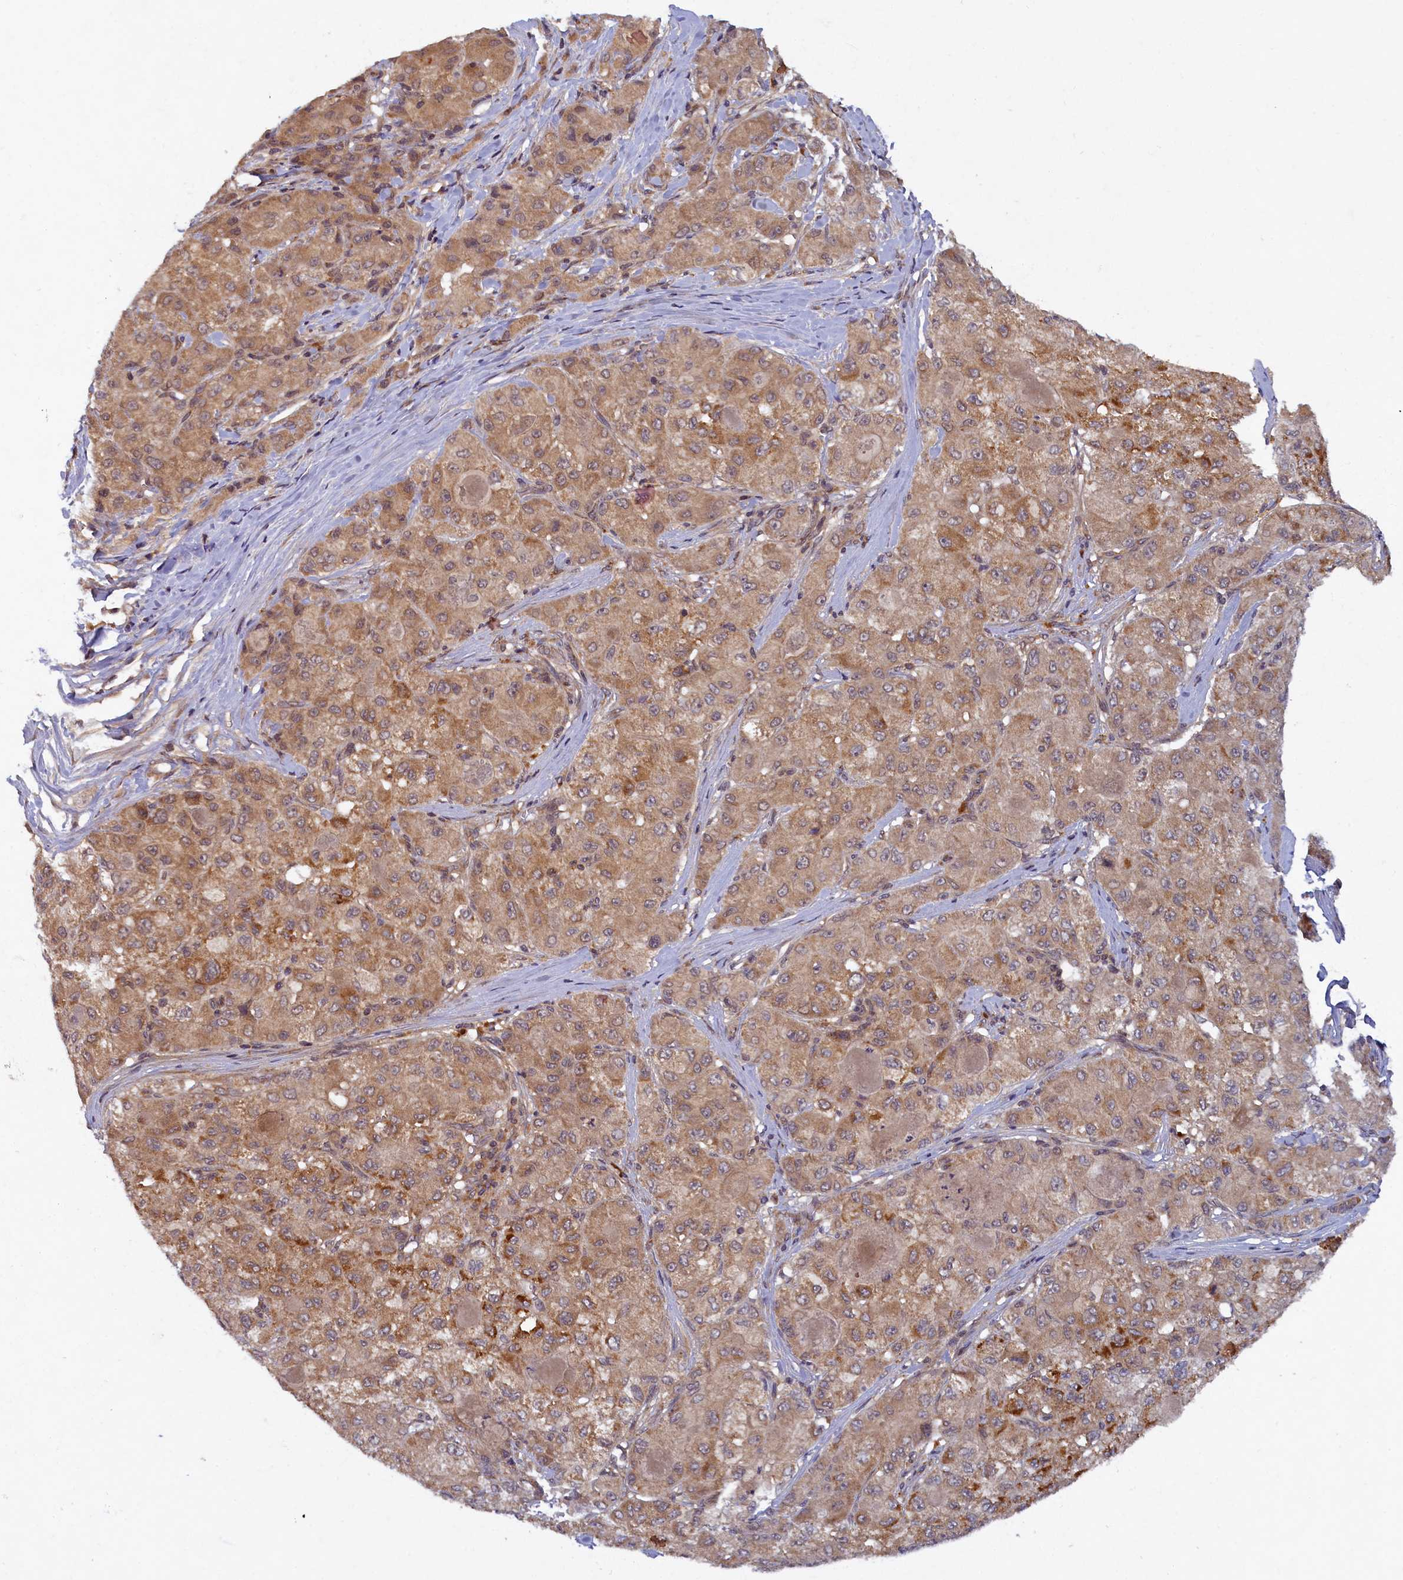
{"staining": {"intensity": "moderate", "quantity": ">75%", "location": "cytoplasmic/membranous"}, "tissue": "liver cancer", "cell_type": "Tumor cells", "image_type": "cancer", "snomed": [{"axis": "morphology", "description": "Carcinoma, Hepatocellular, NOS"}, {"axis": "topography", "description": "Liver"}], "caption": "Moderate cytoplasmic/membranous protein expression is identified in about >75% of tumor cells in liver cancer.", "gene": "BICD1", "patient": {"sex": "male", "age": 80}}